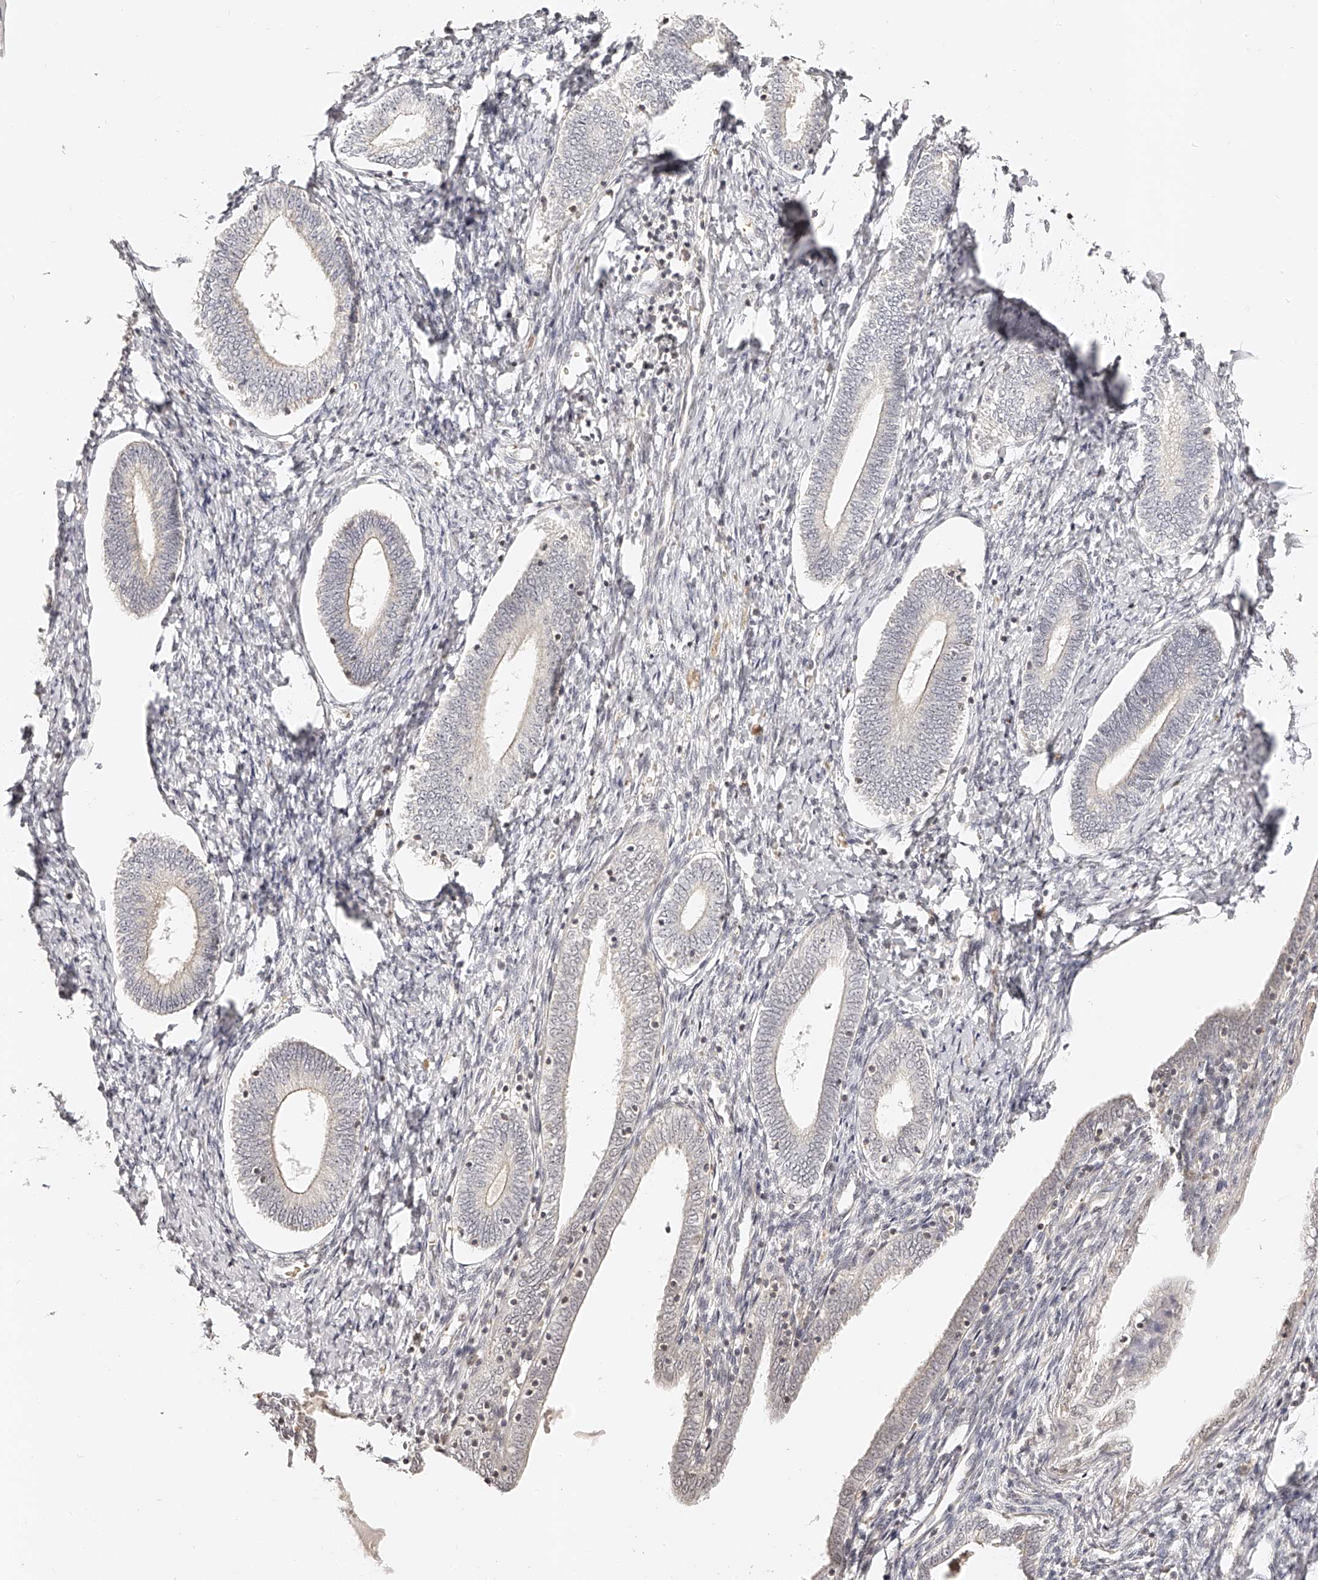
{"staining": {"intensity": "negative", "quantity": "none", "location": "none"}, "tissue": "endometrium", "cell_type": "Cells in endometrial stroma", "image_type": "normal", "snomed": [{"axis": "morphology", "description": "Normal tissue, NOS"}, {"axis": "topography", "description": "Endometrium"}], "caption": "A high-resolution photomicrograph shows immunohistochemistry staining of unremarkable endometrium, which shows no significant expression in cells in endometrial stroma. The staining is performed using DAB (3,3'-diaminobenzidine) brown chromogen with nuclei counter-stained in using hematoxylin.", "gene": "ZNF789", "patient": {"sex": "female", "age": 72}}